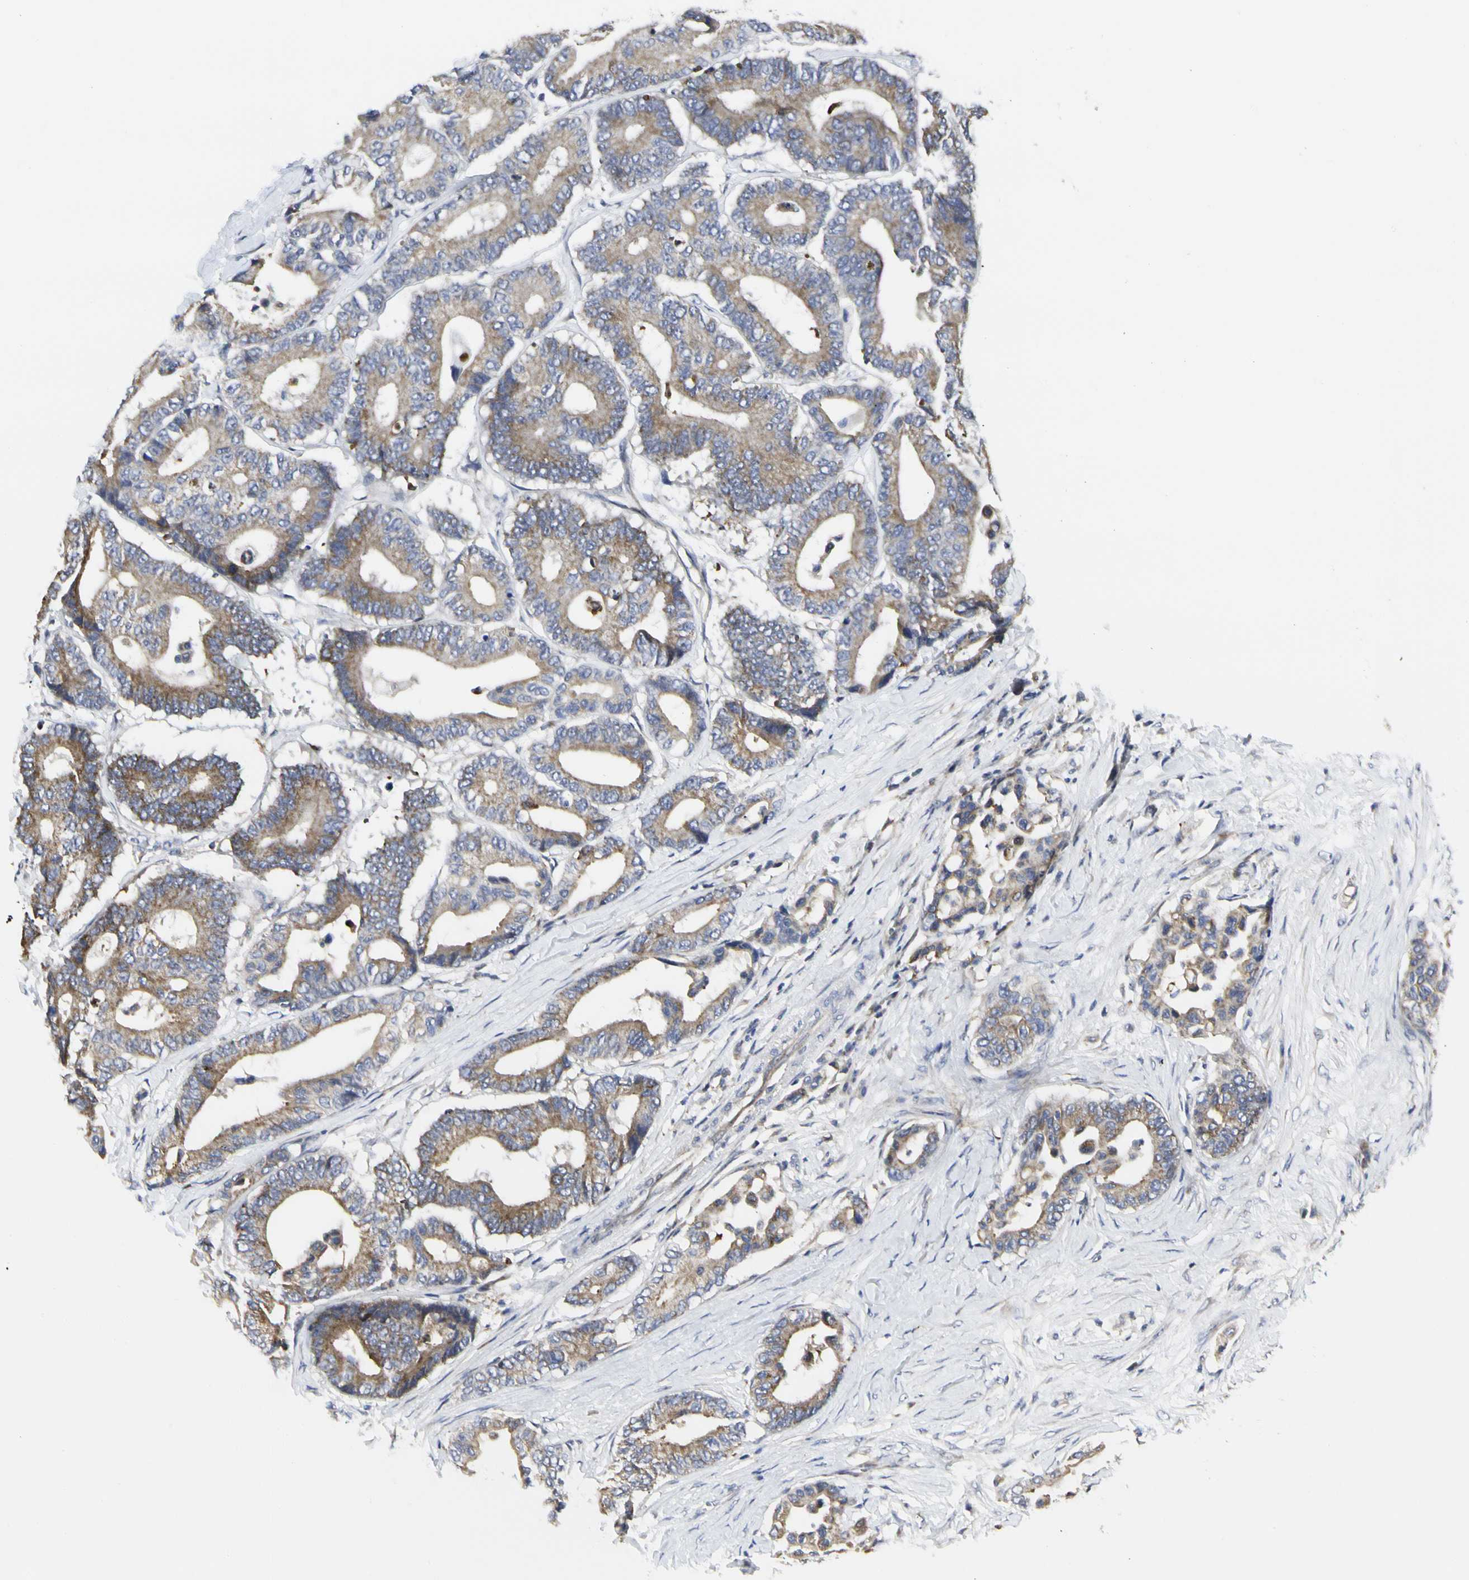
{"staining": {"intensity": "weak", "quantity": ">75%", "location": "cytoplasmic/membranous"}, "tissue": "colorectal cancer", "cell_type": "Tumor cells", "image_type": "cancer", "snomed": [{"axis": "morphology", "description": "Normal tissue, NOS"}, {"axis": "morphology", "description": "Adenocarcinoma, NOS"}, {"axis": "topography", "description": "Colon"}], "caption": "The micrograph demonstrates immunohistochemical staining of adenocarcinoma (colorectal). There is weak cytoplasmic/membranous staining is identified in about >75% of tumor cells.", "gene": "SHANK2", "patient": {"sex": "male", "age": 82}}